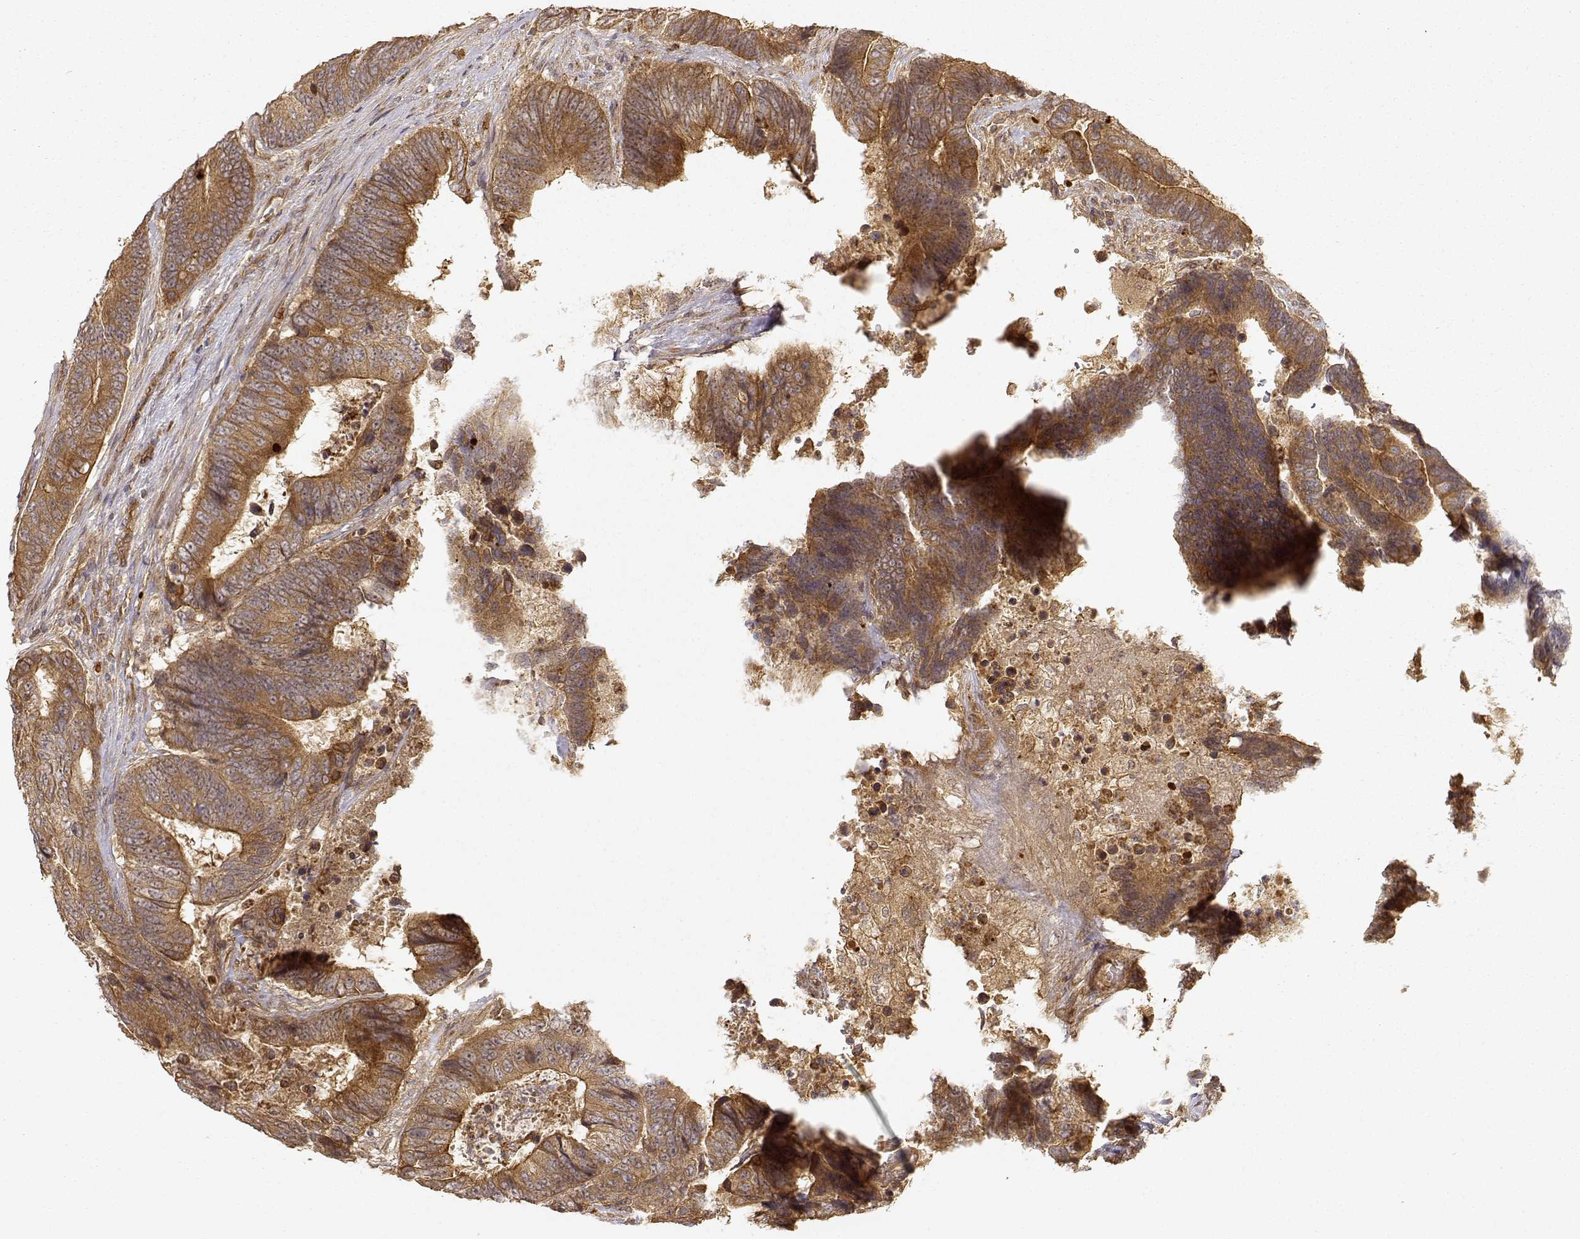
{"staining": {"intensity": "moderate", "quantity": ">75%", "location": "cytoplasmic/membranous"}, "tissue": "colorectal cancer", "cell_type": "Tumor cells", "image_type": "cancer", "snomed": [{"axis": "morphology", "description": "Adenocarcinoma, NOS"}, {"axis": "topography", "description": "Colon"}], "caption": "DAB immunohistochemical staining of colorectal cancer shows moderate cytoplasmic/membranous protein staining in about >75% of tumor cells.", "gene": "CDK5RAP2", "patient": {"sex": "female", "age": 48}}